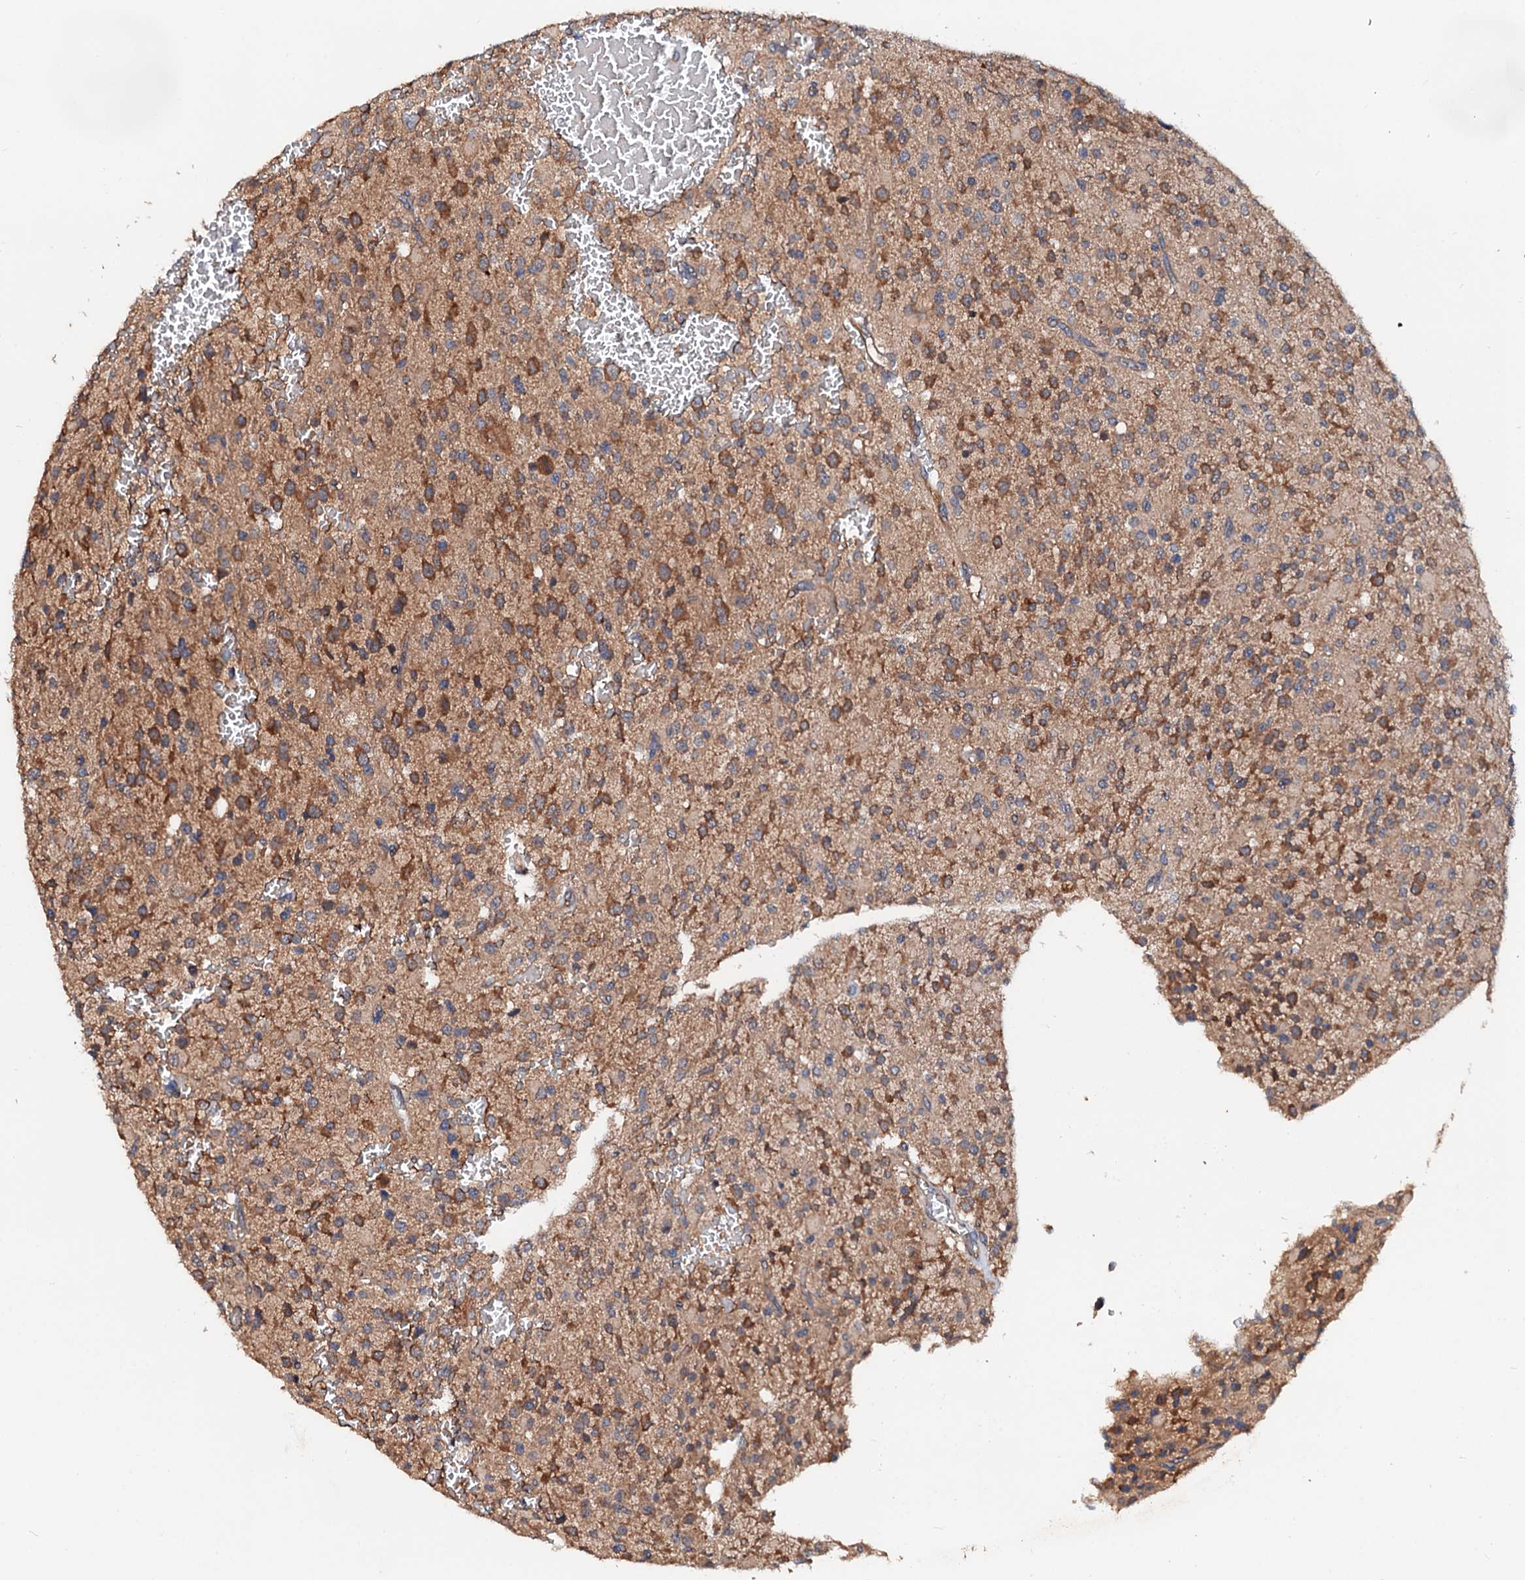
{"staining": {"intensity": "moderate", "quantity": ">75%", "location": "cytoplasmic/membranous"}, "tissue": "glioma", "cell_type": "Tumor cells", "image_type": "cancer", "snomed": [{"axis": "morphology", "description": "Glioma, malignant, High grade"}, {"axis": "topography", "description": "Brain"}], "caption": "Immunohistochemistry staining of glioma, which displays medium levels of moderate cytoplasmic/membranous expression in about >75% of tumor cells indicating moderate cytoplasmic/membranous protein staining. The staining was performed using DAB (brown) for protein detection and nuclei were counterstained in hematoxylin (blue).", "gene": "EXTL1", "patient": {"sex": "male", "age": 34}}